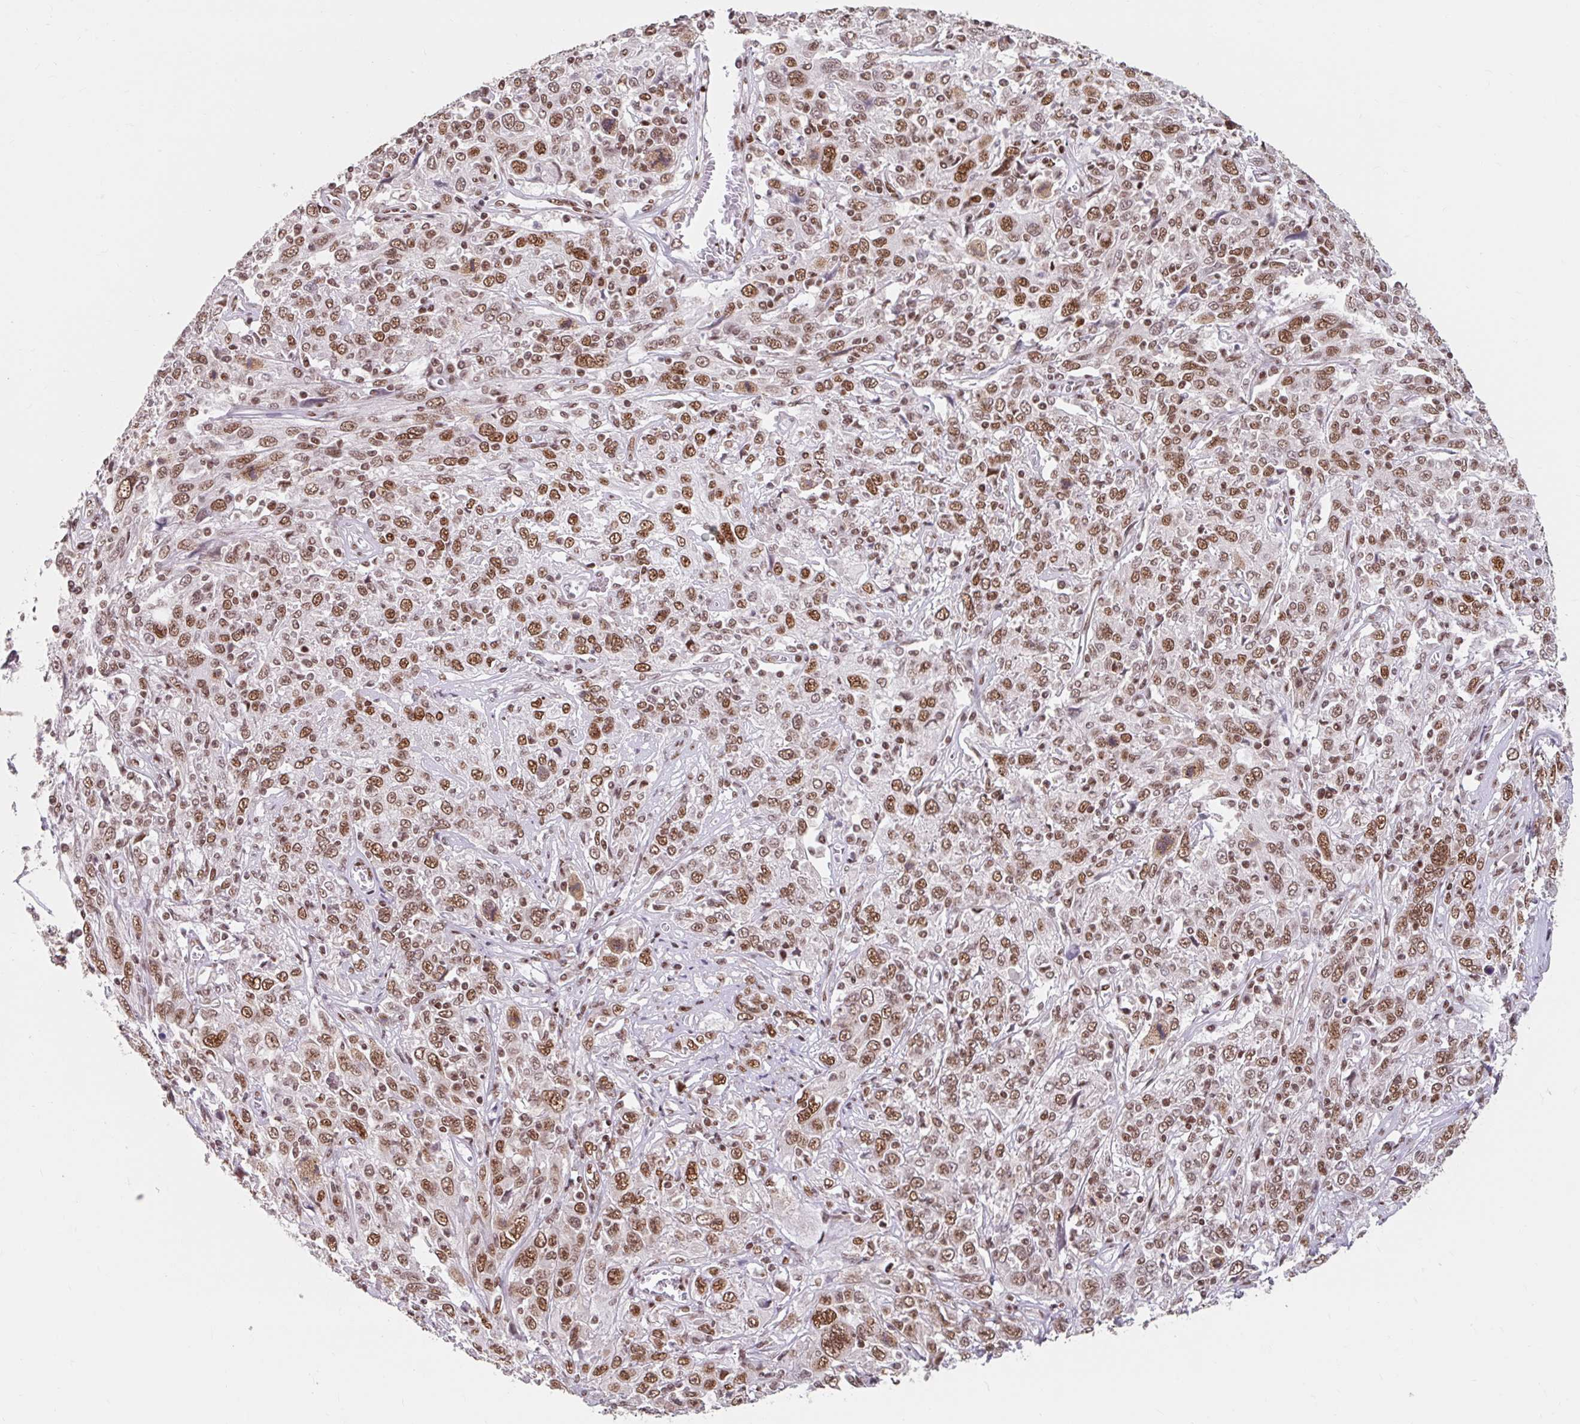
{"staining": {"intensity": "moderate", "quantity": ">75%", "location": "nuclear"}, "tissue": "cervical cancer", "cell_type": "Tumor cells", "image_type": "cancer", "snomed": [{"axis": "morphology", "description": "Squamous cell carcinoma, NOS"}, {"axis": "topography", "description": "Cervix"}], "caption": "Cervical squamous cell carcinoma tissue reveals moderate nuclear positivity in about >75% of tumor cells, visualized by immunohistochemistry.", "gene": "SRSF10", "patient": {"sex": "female", "age": 46}}